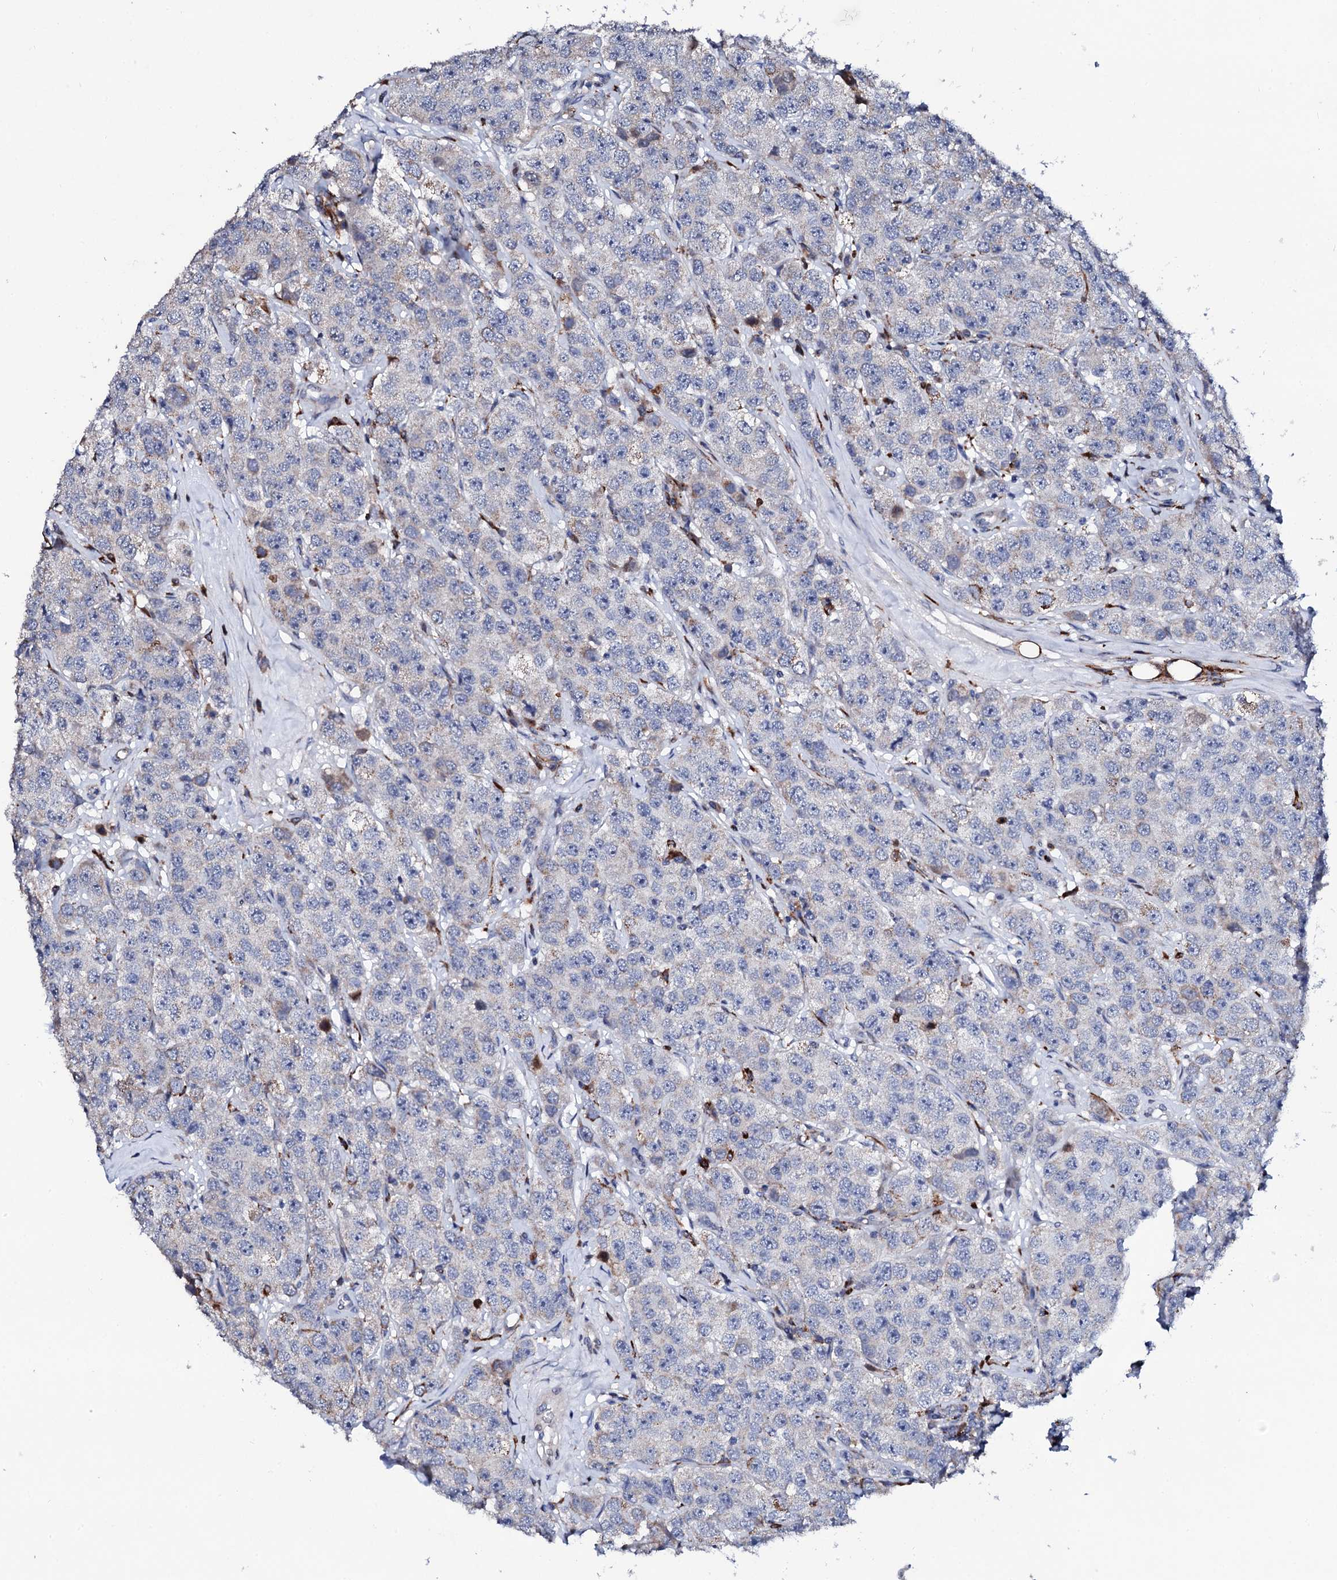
{"staining": {"intensity": "negative", "quantity": "none", "location": "none"}, "tissue": "testis cancer", "cell_type": "Tumor cells", "image_type": "cancer", "snomed": [{"axis": "morphology", "description": "Seminoma, NOS"}, {"axis": "topography", "description": "Testis"}], "caption": "An image of testis cancer stained for a protein exhibits no brown staining in tumor cells.", "gene": "TCIRG1", "patient": {"sex": "male", "age": 28}}